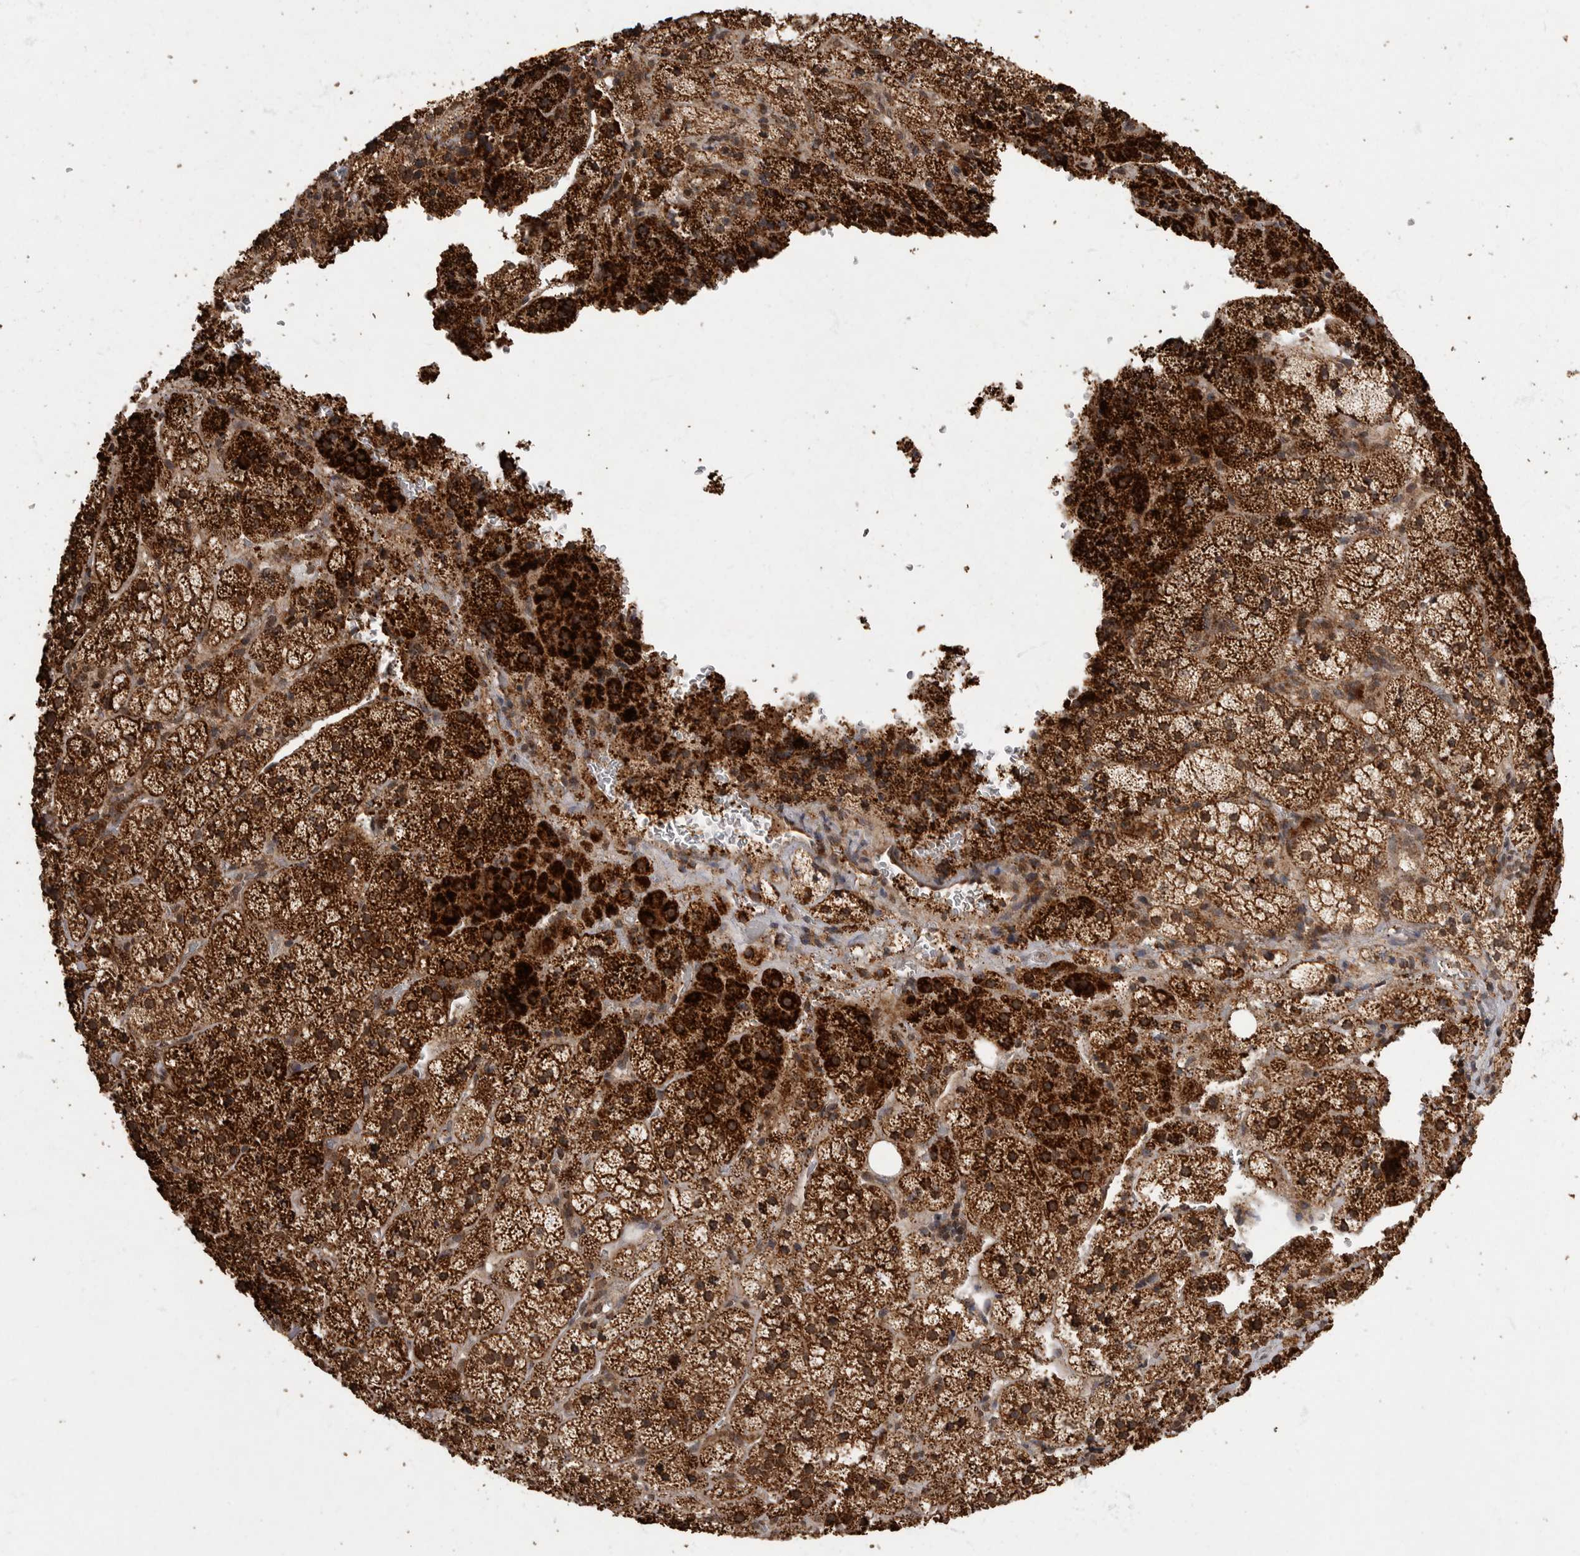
{"staining": {"intensity": "strong", "quantity": ">75%", "location": "cytoplasmic/membranous"}, "tissue": "adrenal gland", "cell_type": "Glandular cells", "image_type": "normal", "snomed": [{"axis": "morphology", "description": "Normal tissue, NOS"}, {"axis": "topography", "description": "Adrenal gland"}], "caption": "Immunohistochemical staining of unremarkable adrenal gland displays strong cytoplasmic/membranous protein staining in about >75% of glandular cells. The protein is shown in brown color, while the nuclei are stained blue.", "gene": "MAFG", "patient": {"sex": "female", "age": 44}}